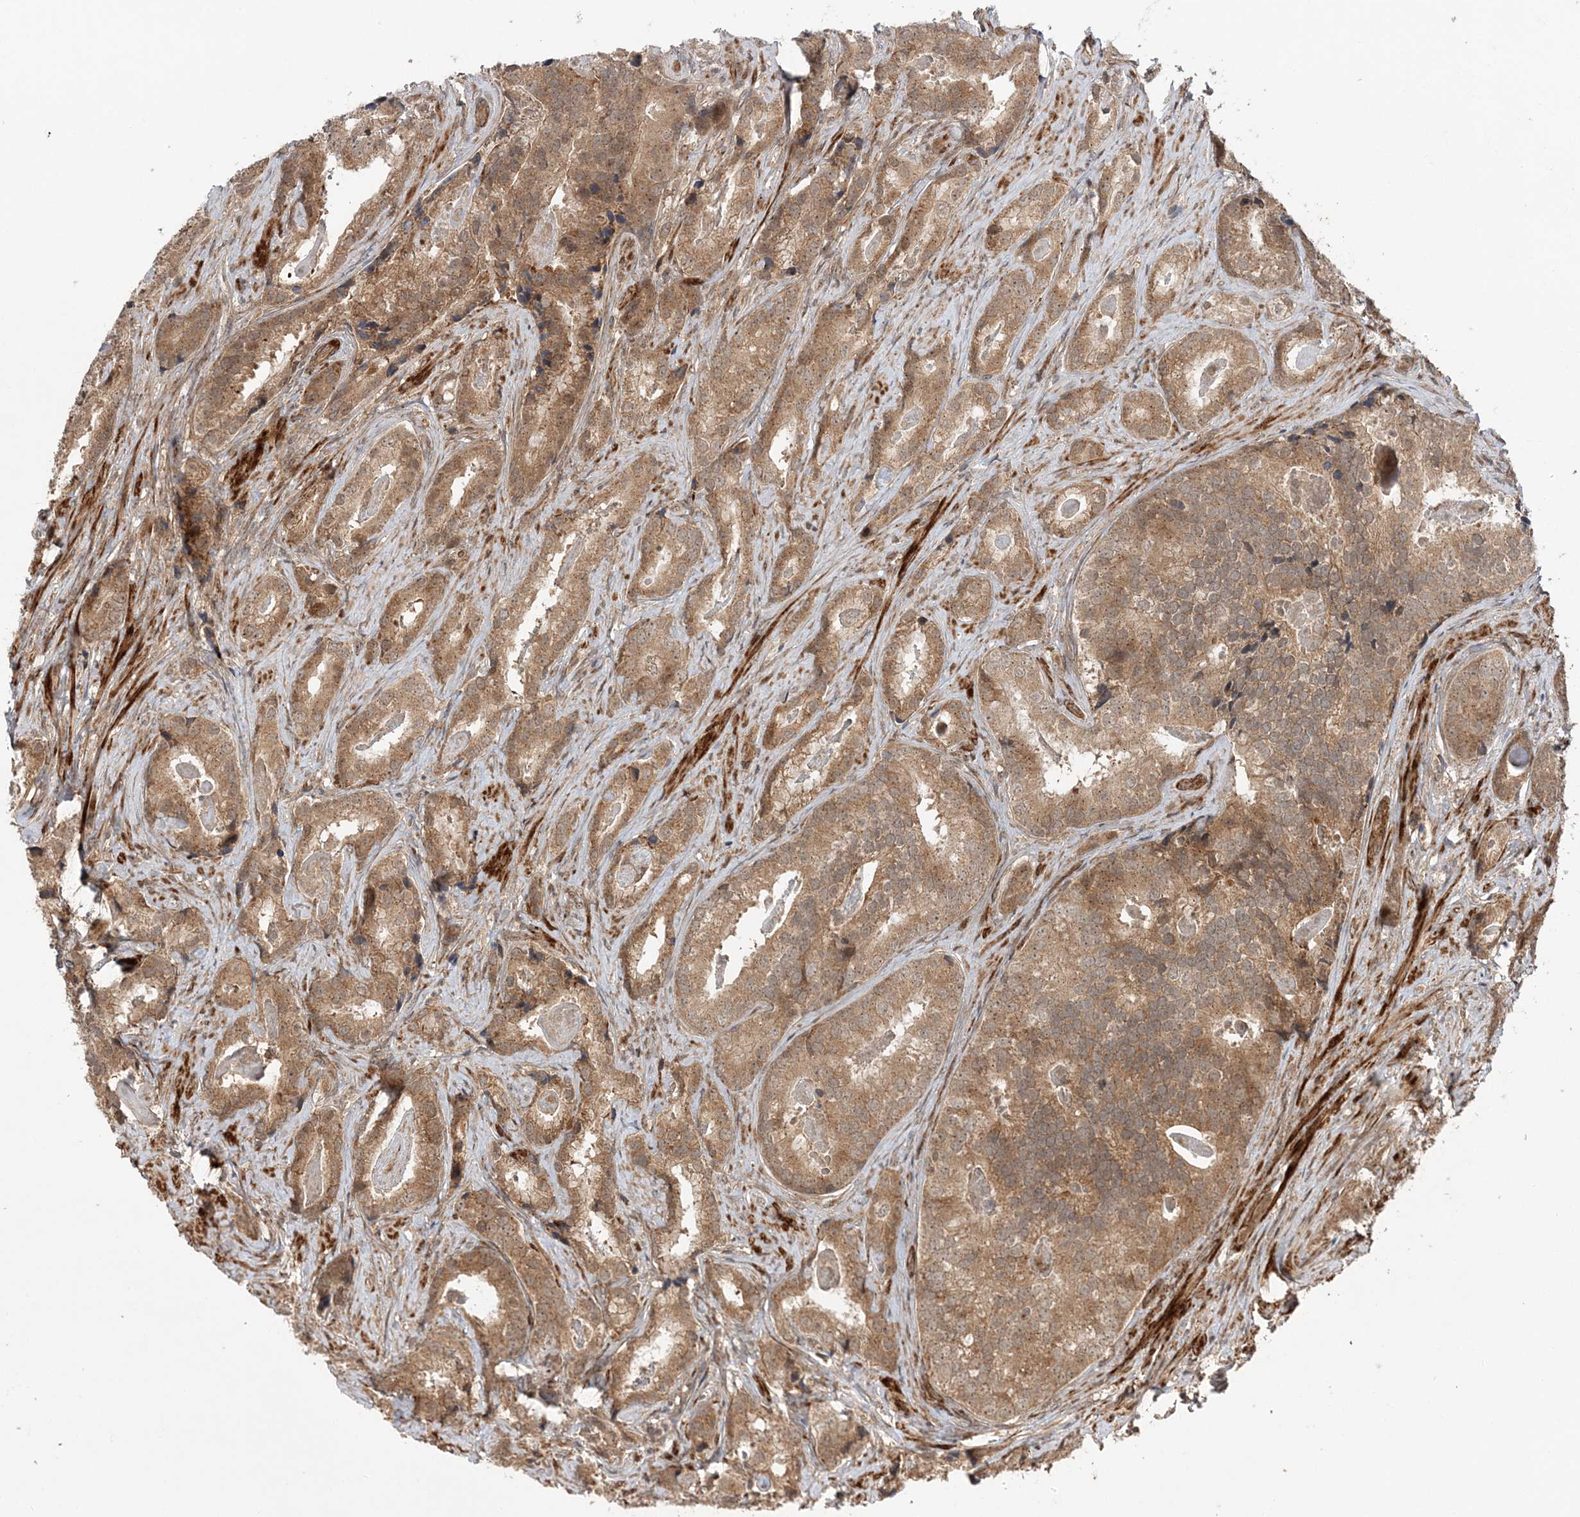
{"staining": {"intensity": "moderate", "quantity": ">75%", "location": "cytoplasmic/membranous"}, "tissue": "prostate cancer", "cell_type": "Tumor cells", "image_type": "cancer", "snomed": [{"axis": "morphology", "description": "Adenocarcinoma, Low grade"}, {"axis": "topography", "description": "Prostate"}], "caption": "There is medium levels of moderate cytoplasmic/membranous positivity in tumor cells of prostate adenocarcinoma (low-grade), as demonstrated by immunohistochemical staining (brown color).", "gene": "UBTD2", "patient": {"sex": "male", "age": 71}}